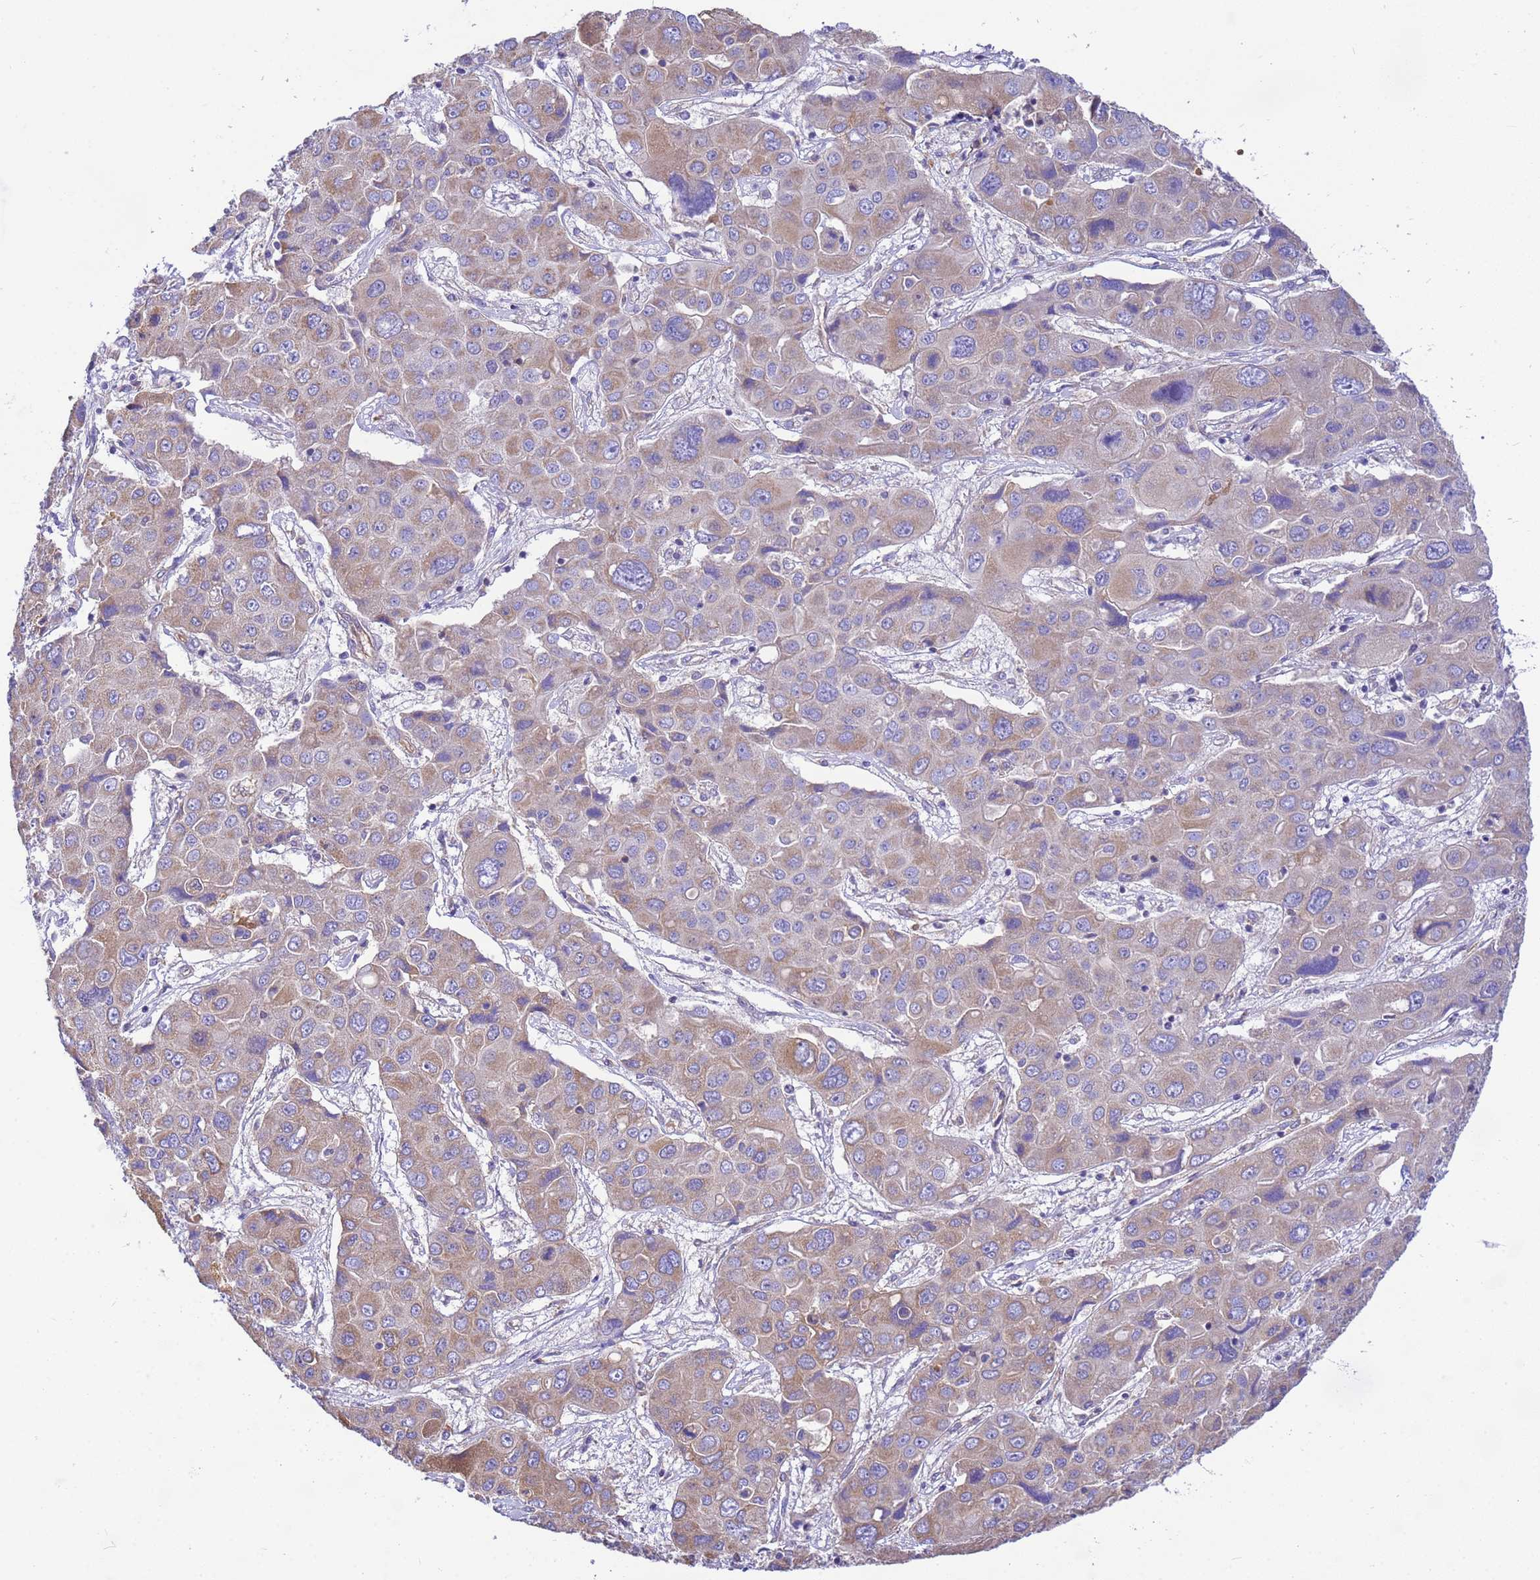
{"staining": {"intensity": "weak", "quantity": "25%-75%", "location": "cytoplasmic/membranous"}, "tissue": "liver cancer", "cell_type": "Tumor cells", "image_type": "cancer", "snomed": [{"axis": "morphology", "description": "Cholangiocarcinoma"}, {"axis": "topography", "description": "Liver"}], "caption": "There is low levels of weak cytoplasmic/membranous expression in tumor cells of liver cancer, as demonstrated by immunohistochemical staining (brown color).", "gene": "TUBB1", "patient": {"sex": "male", "age": 67}}